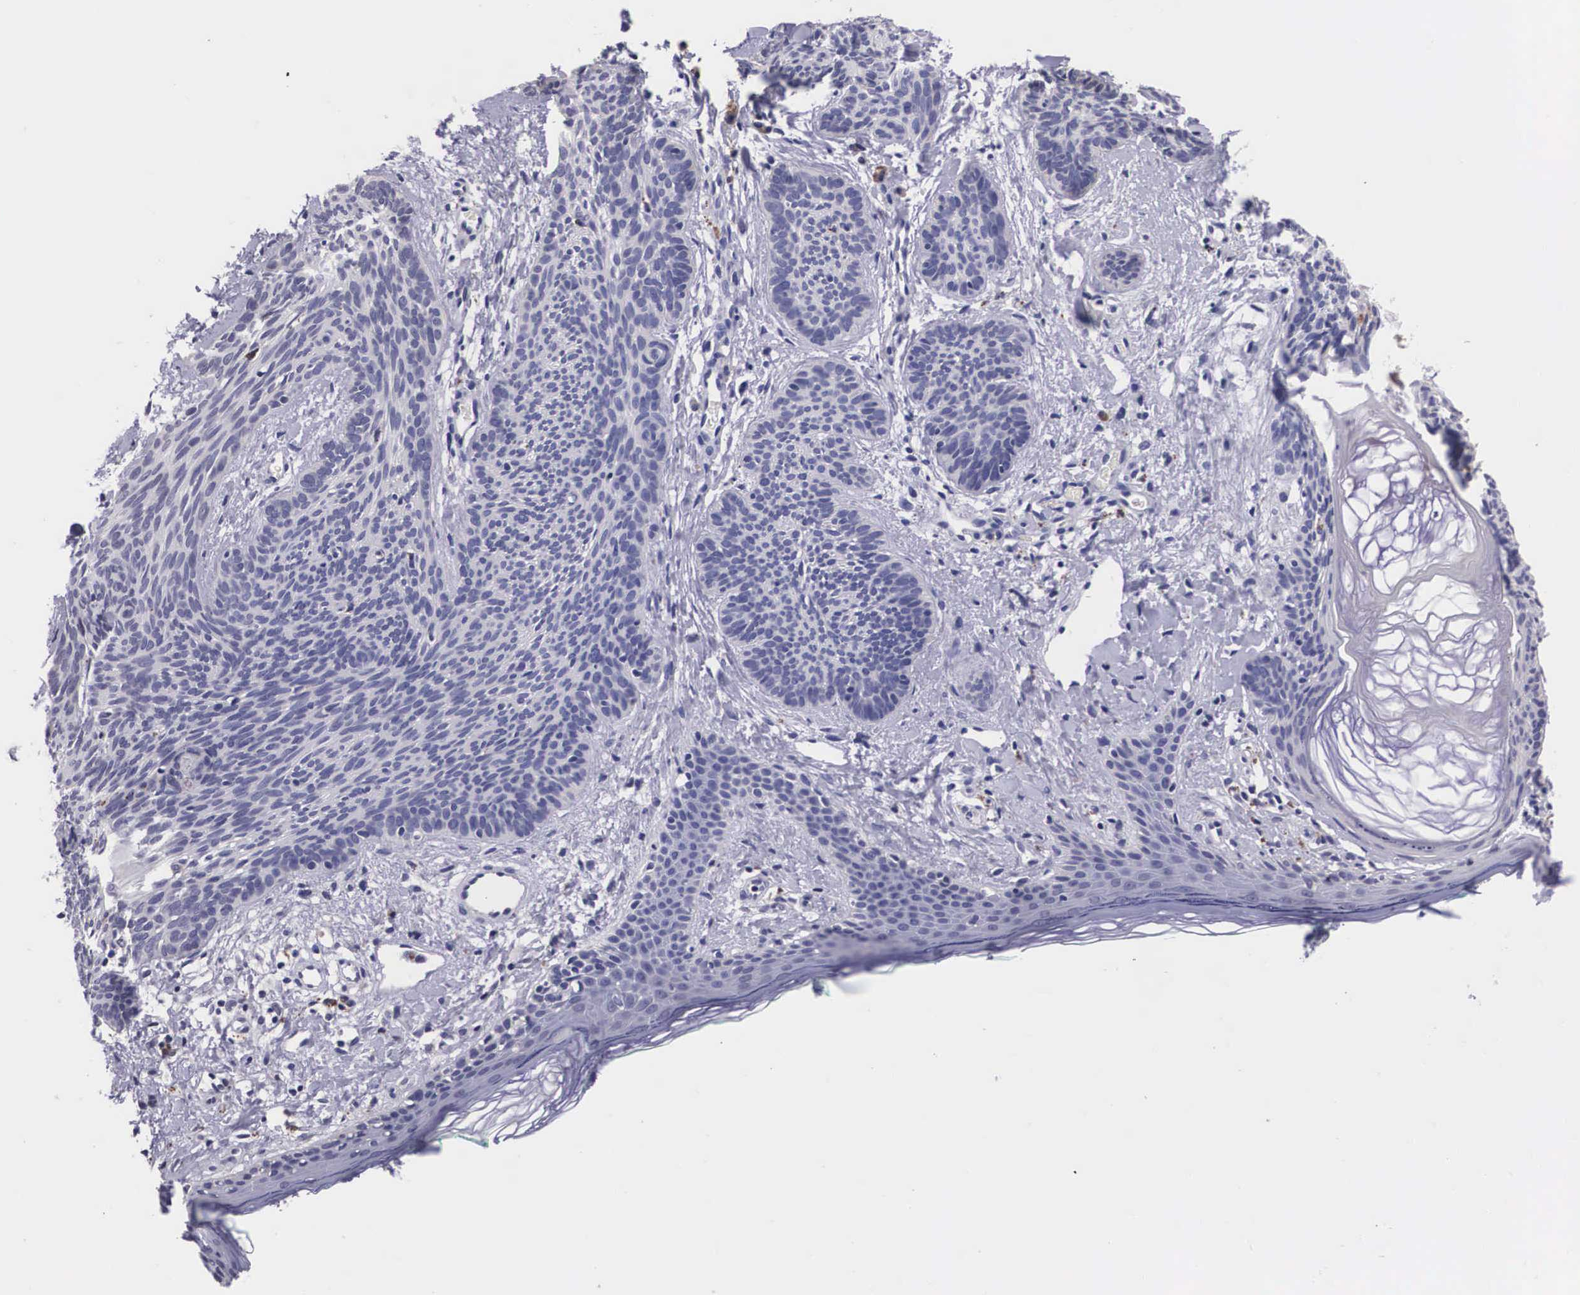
{"staining": {"intensity": "negative", "quantity": "none", "location": "none"}, "tissue": "skin cancer", "cell_type": "Tumor cells", "image_type": "cancer", "snomed": [{"axis": "morphology", "description": "Basal cell carcinoma"}, {"axis": "topography", "description": "Skin"}], "caption": "Immunohistochemistry (IHC) of human skin cancer demonstrates no staining in tumor cells.", "gene": "CRELD2", "patient": {"sex": "female", "age": 81}}